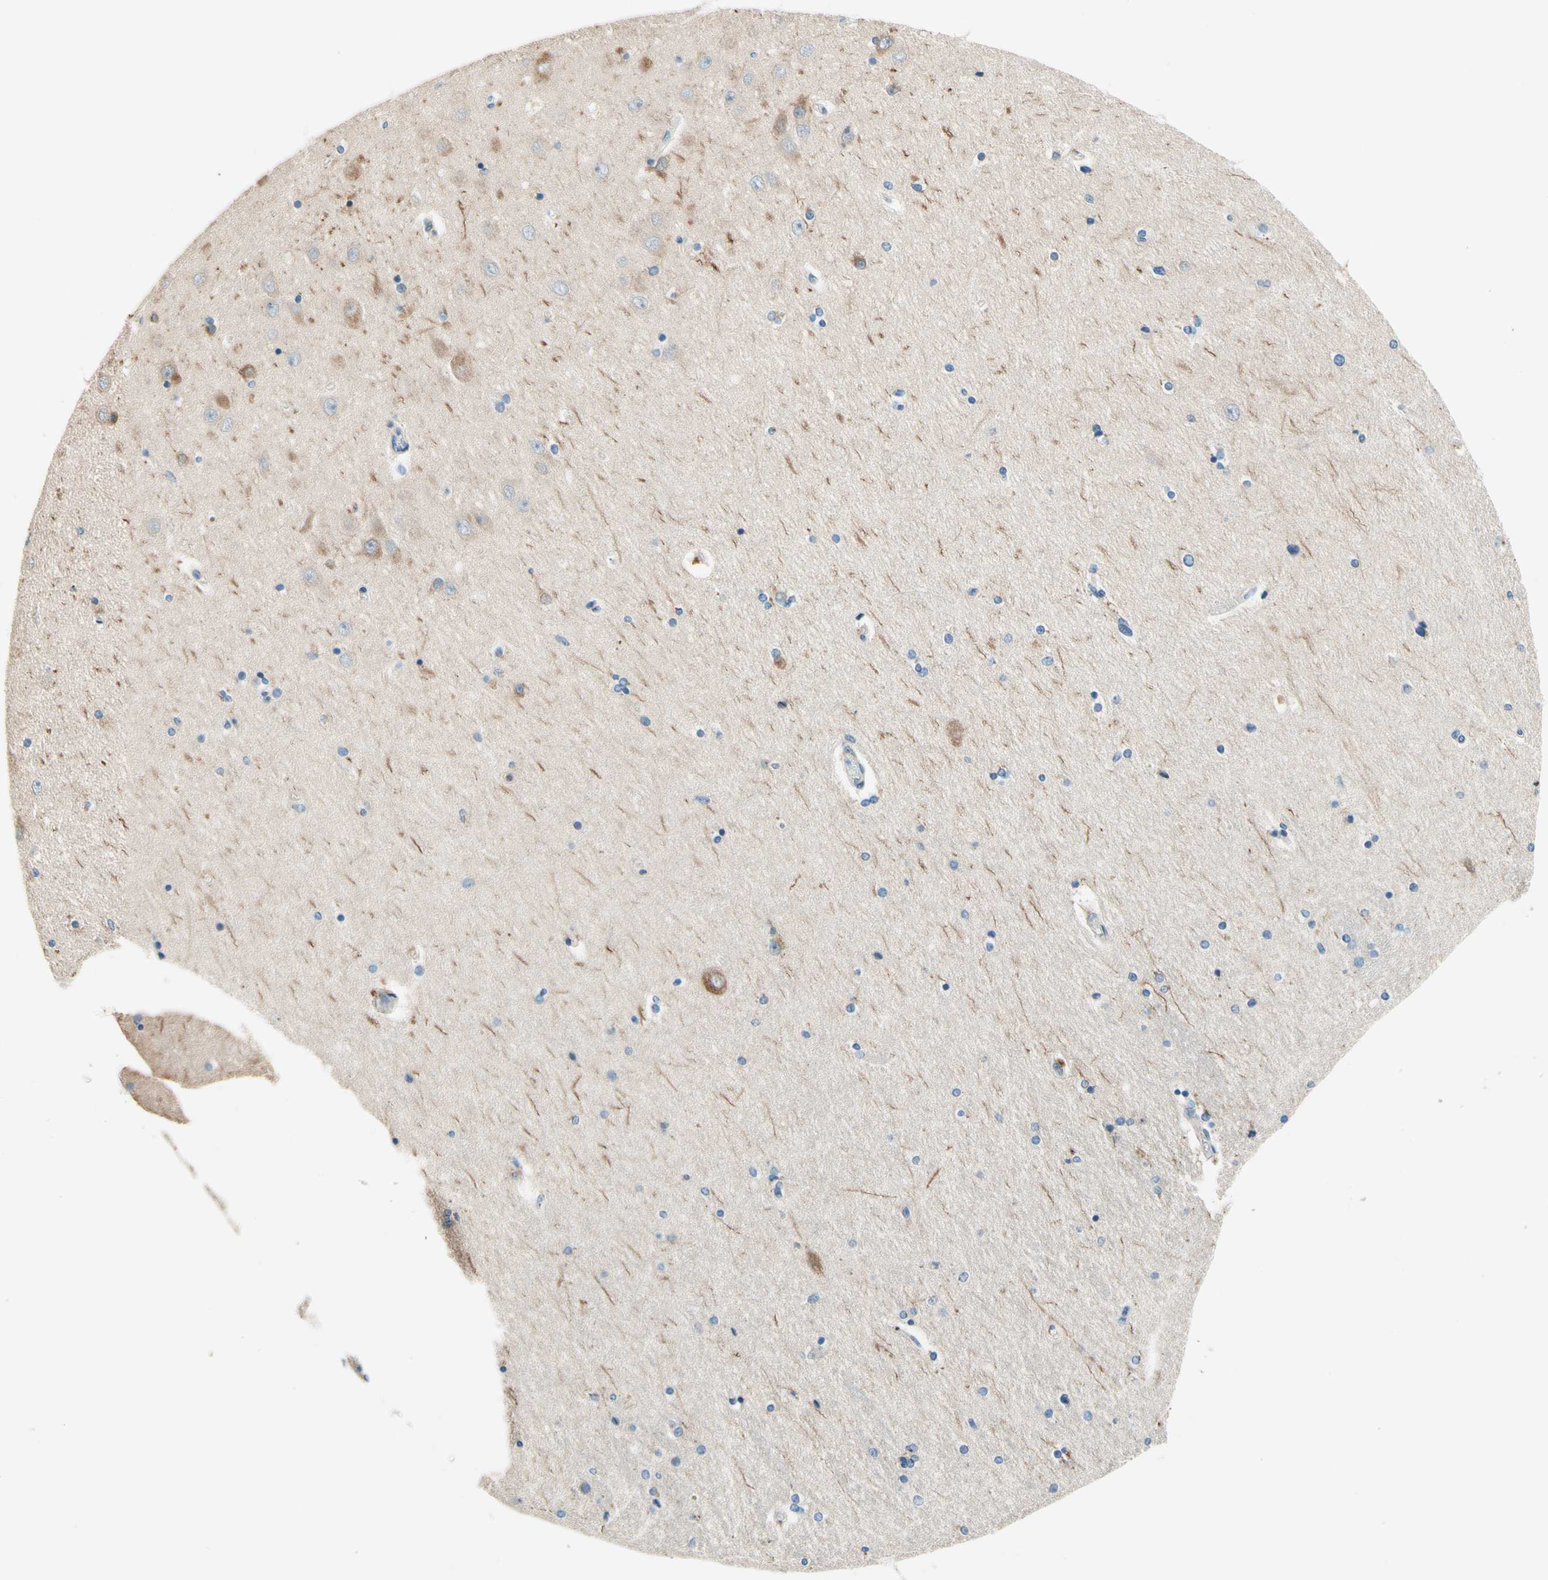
{"staining": {"intensity": "weak", "quantity": "<25%", "location": "cytoplasmic/membranous"}, "tissue": "hippocampus", "cell_type": "Glial cells", "image_type": "normal", "snomed": [{"axis": "morphology", "description": "Normal tissue, NOS"}, {"axis": "topography", "description": "Hippocampus"}], "caption": "IHC photomicrograph of normal hippocampus stained for a protein (brown), which exhibits no positivity in glial cells. (DAB (3,3'-diaminobenzidine) immunohistochemistry (IHC), high magnification).", "gene": "SIGLEC9", "patient": {"sex": "female", "age": 54}}